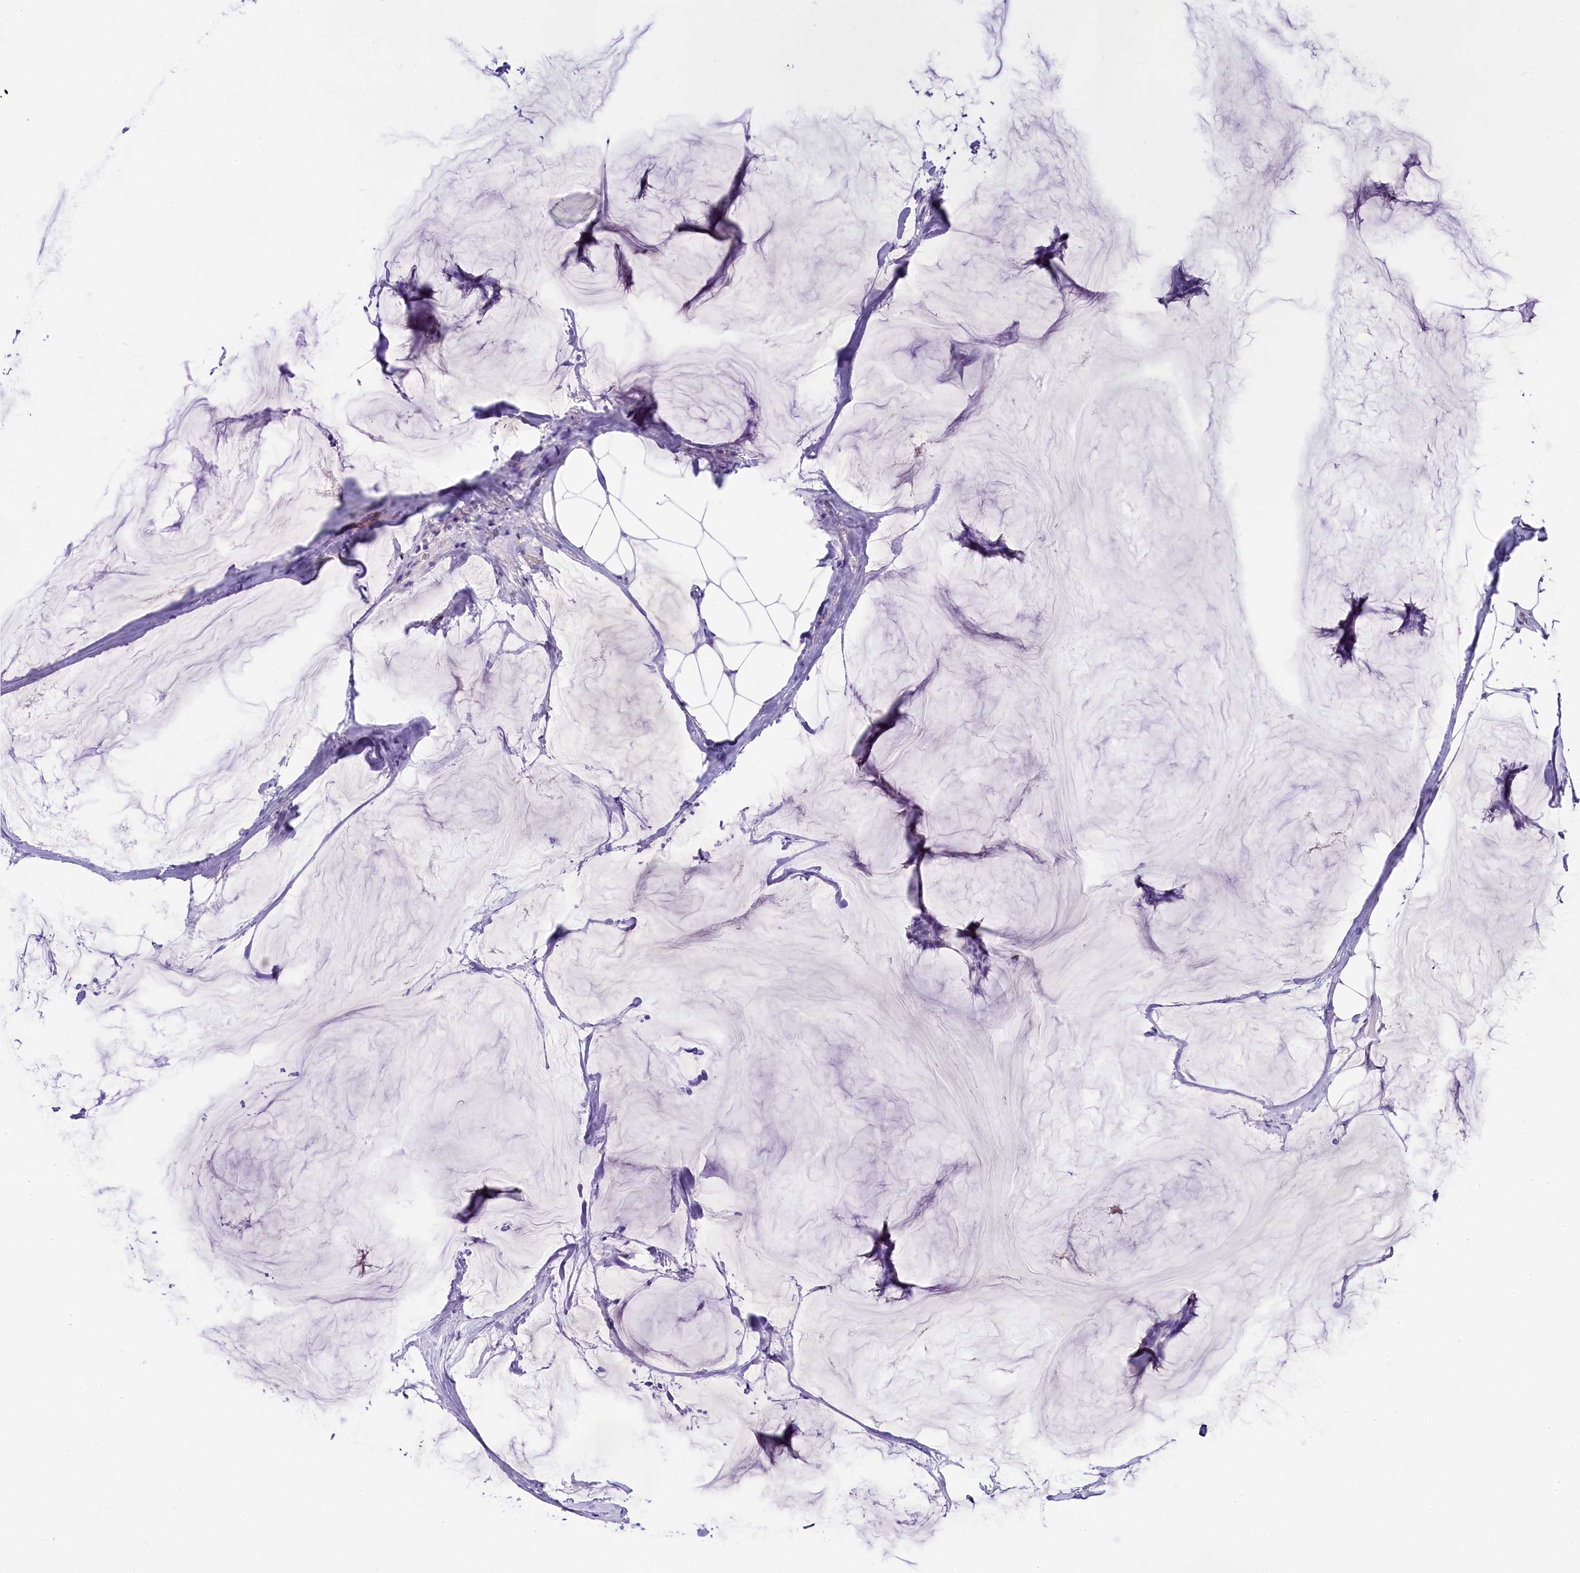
{"staining": {"intensity": "negative", "quantity": "none", "location": "none"}, "tissue": "breast cancer", "cell_type": "Tumor cells", "image_type": "cancer", "snomed": [{"axis": "morphology", "description": "Duct carcinoma"}, {"axis": "topography", "description": "Breast"}], "caption": "Immunohistochemistry (IHC) of human breast cancer shows no positivity in tumor cells.", "gene": "SKIDA1", "patient": {"sex": "female", "age": 93}}